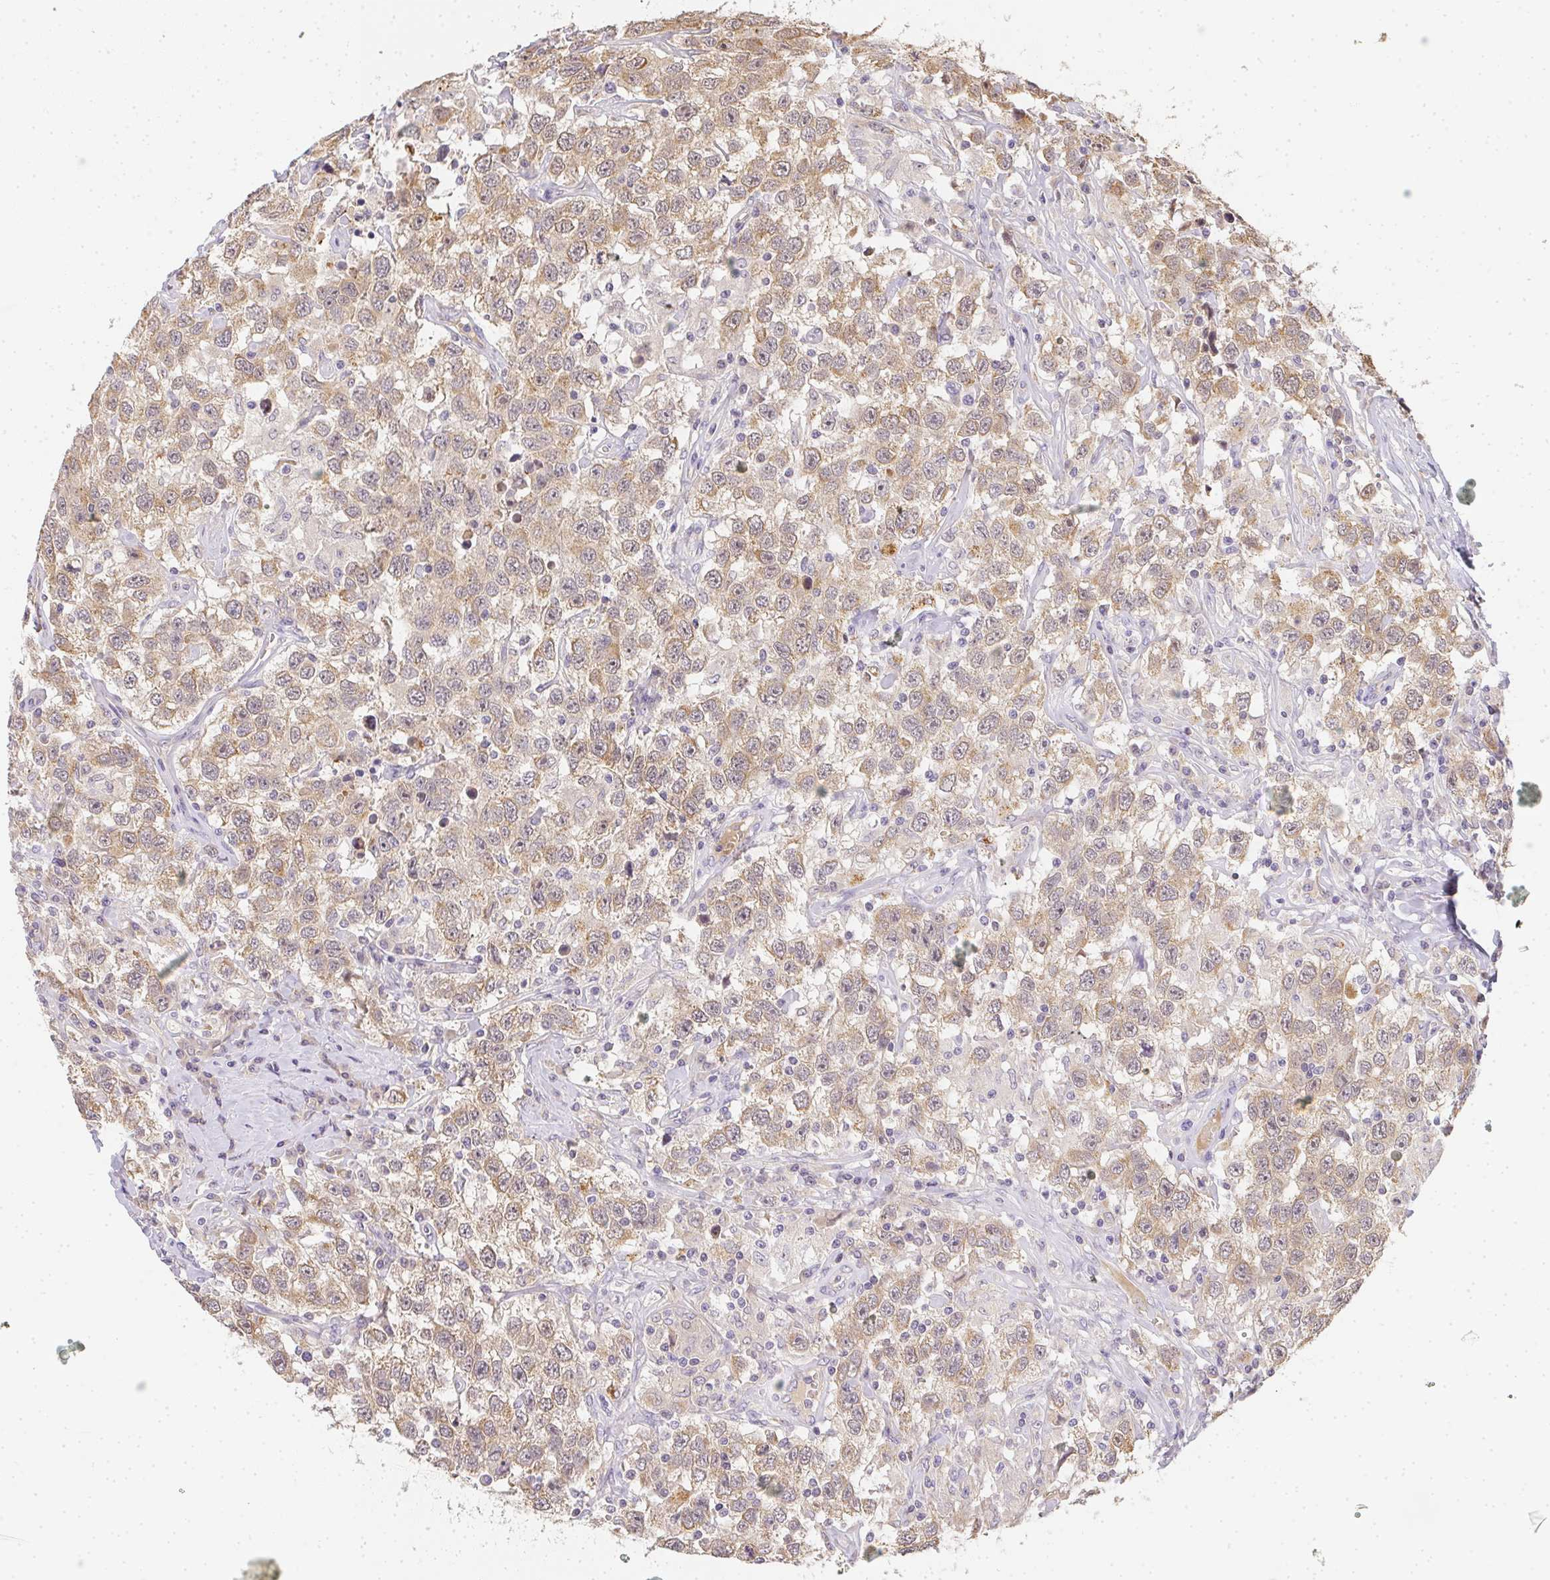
{"staining": {"intensity": "weak", "quantity": ">75%", "location": "cytoplasmic/membranous,nuclear"}, "tissue": "testis cancer", "cell_type": "Tumor cells", "image_type": "cancer", "snomed": [{"axis": "morphology", "description": "Seminoma, NOS"}, {"axis": "topography", "description": "Testis"}], "caption": "Immunohistochemical staining of testis cancer shows low levels of weak cytoplasmic/membranous and nuclear protein positivity in about >75% of tumor cells.", "gene": "SLC35B3", "patient": {"sex": "male", "age": 41}}